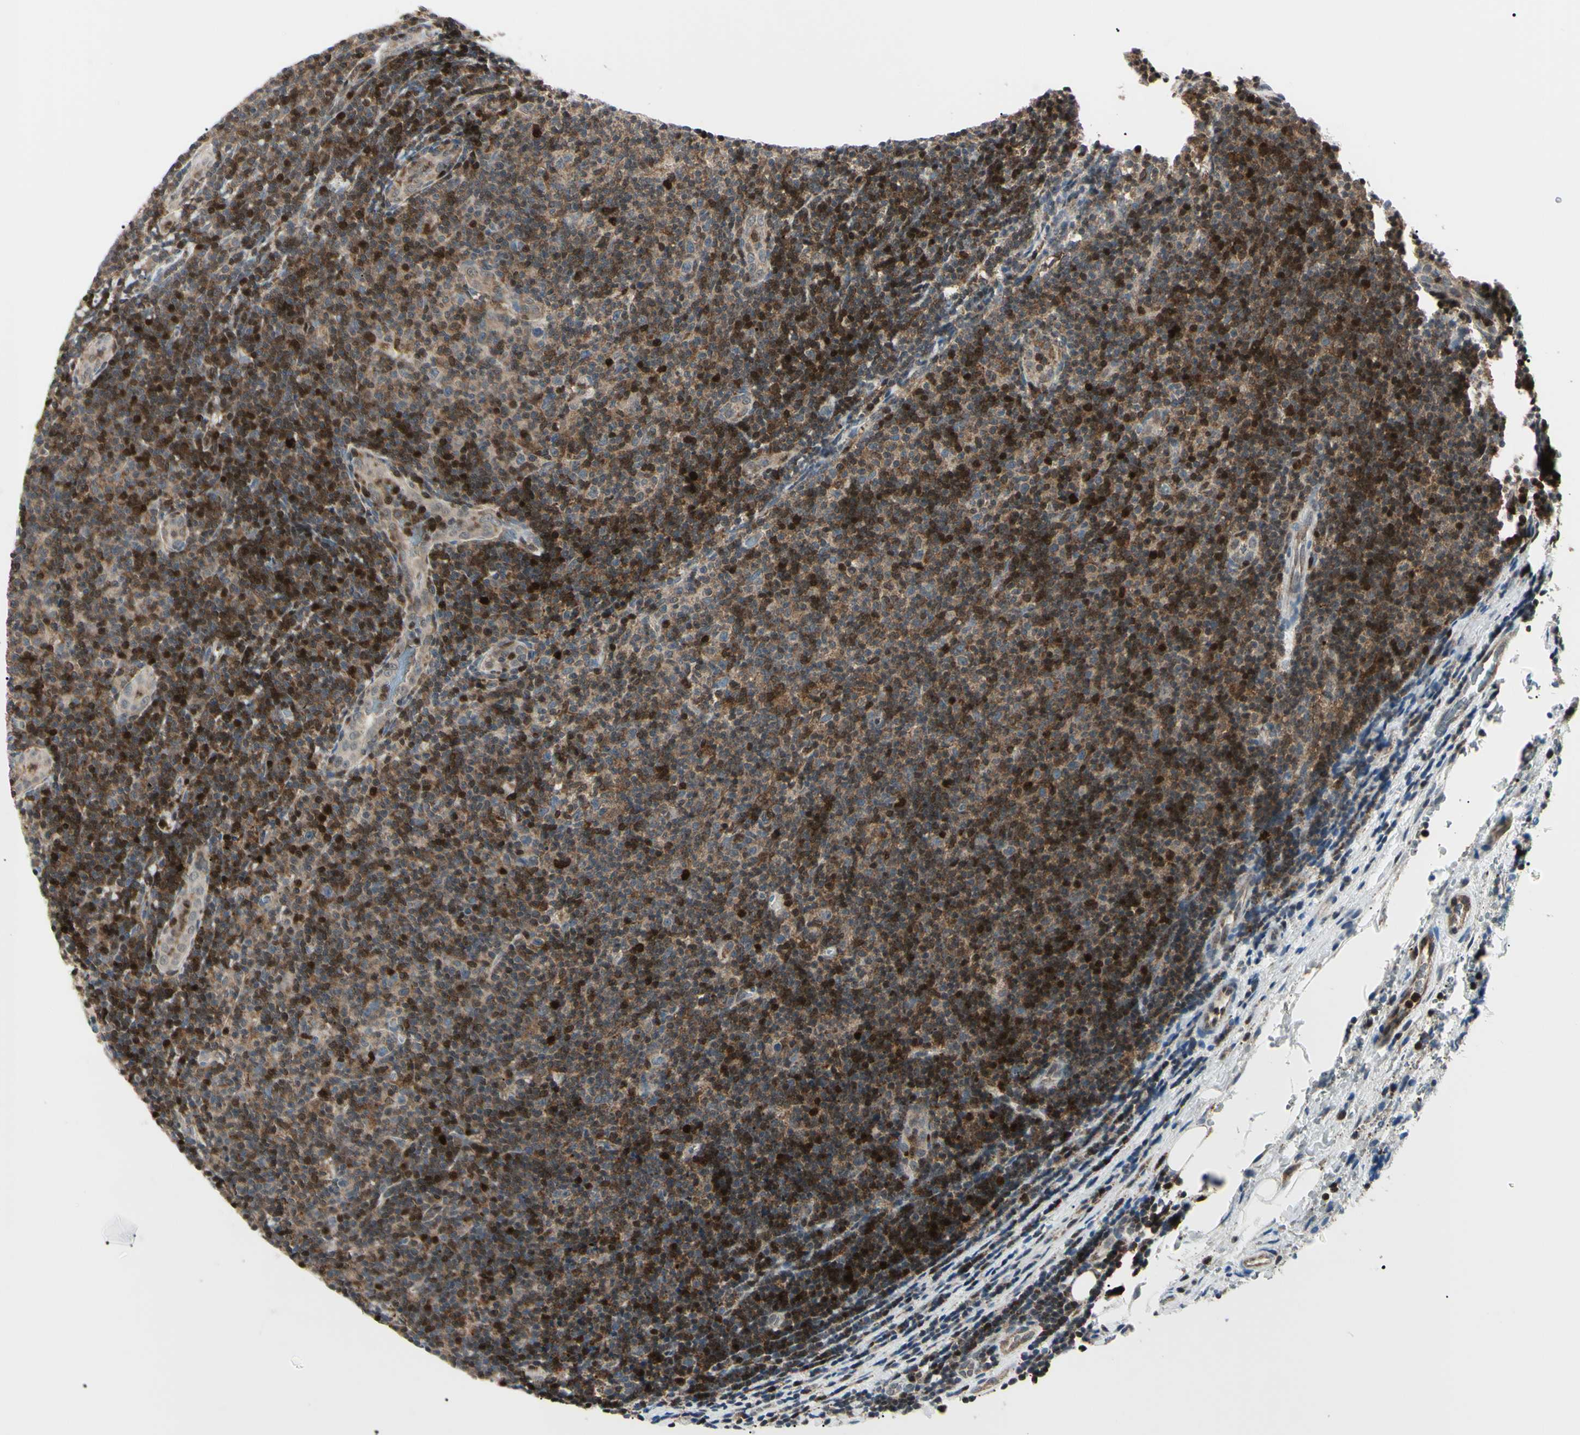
{"staining": {"intensity": "moderate", "quantity": ">75%", "location": "cytoplasmic/membranous,nuclear"}, "tissue": "lymphoma", "cell_type": "Tumor cells", "image_type": "cancer", "snomed": [{"axis": "morphology", "description": "Malignant lymphoma, non-Hodgkin's type, Low grade"}, {"axis": "topography", "description": "Lymph node"}], "caption": "Immunohistochemical staining of human lymphoma exhibits moderate cytoplasmic/membranous and nuclear protein staining in about >75% of tumor cells. (Stains: DAB (3,3'-diaminobenzidine) in brown, nuclei in blue, Microscopy: brightfield microscopy at high magnification).", "gene": "PGK1", "patient": {"sex": "male", "age": 83}}